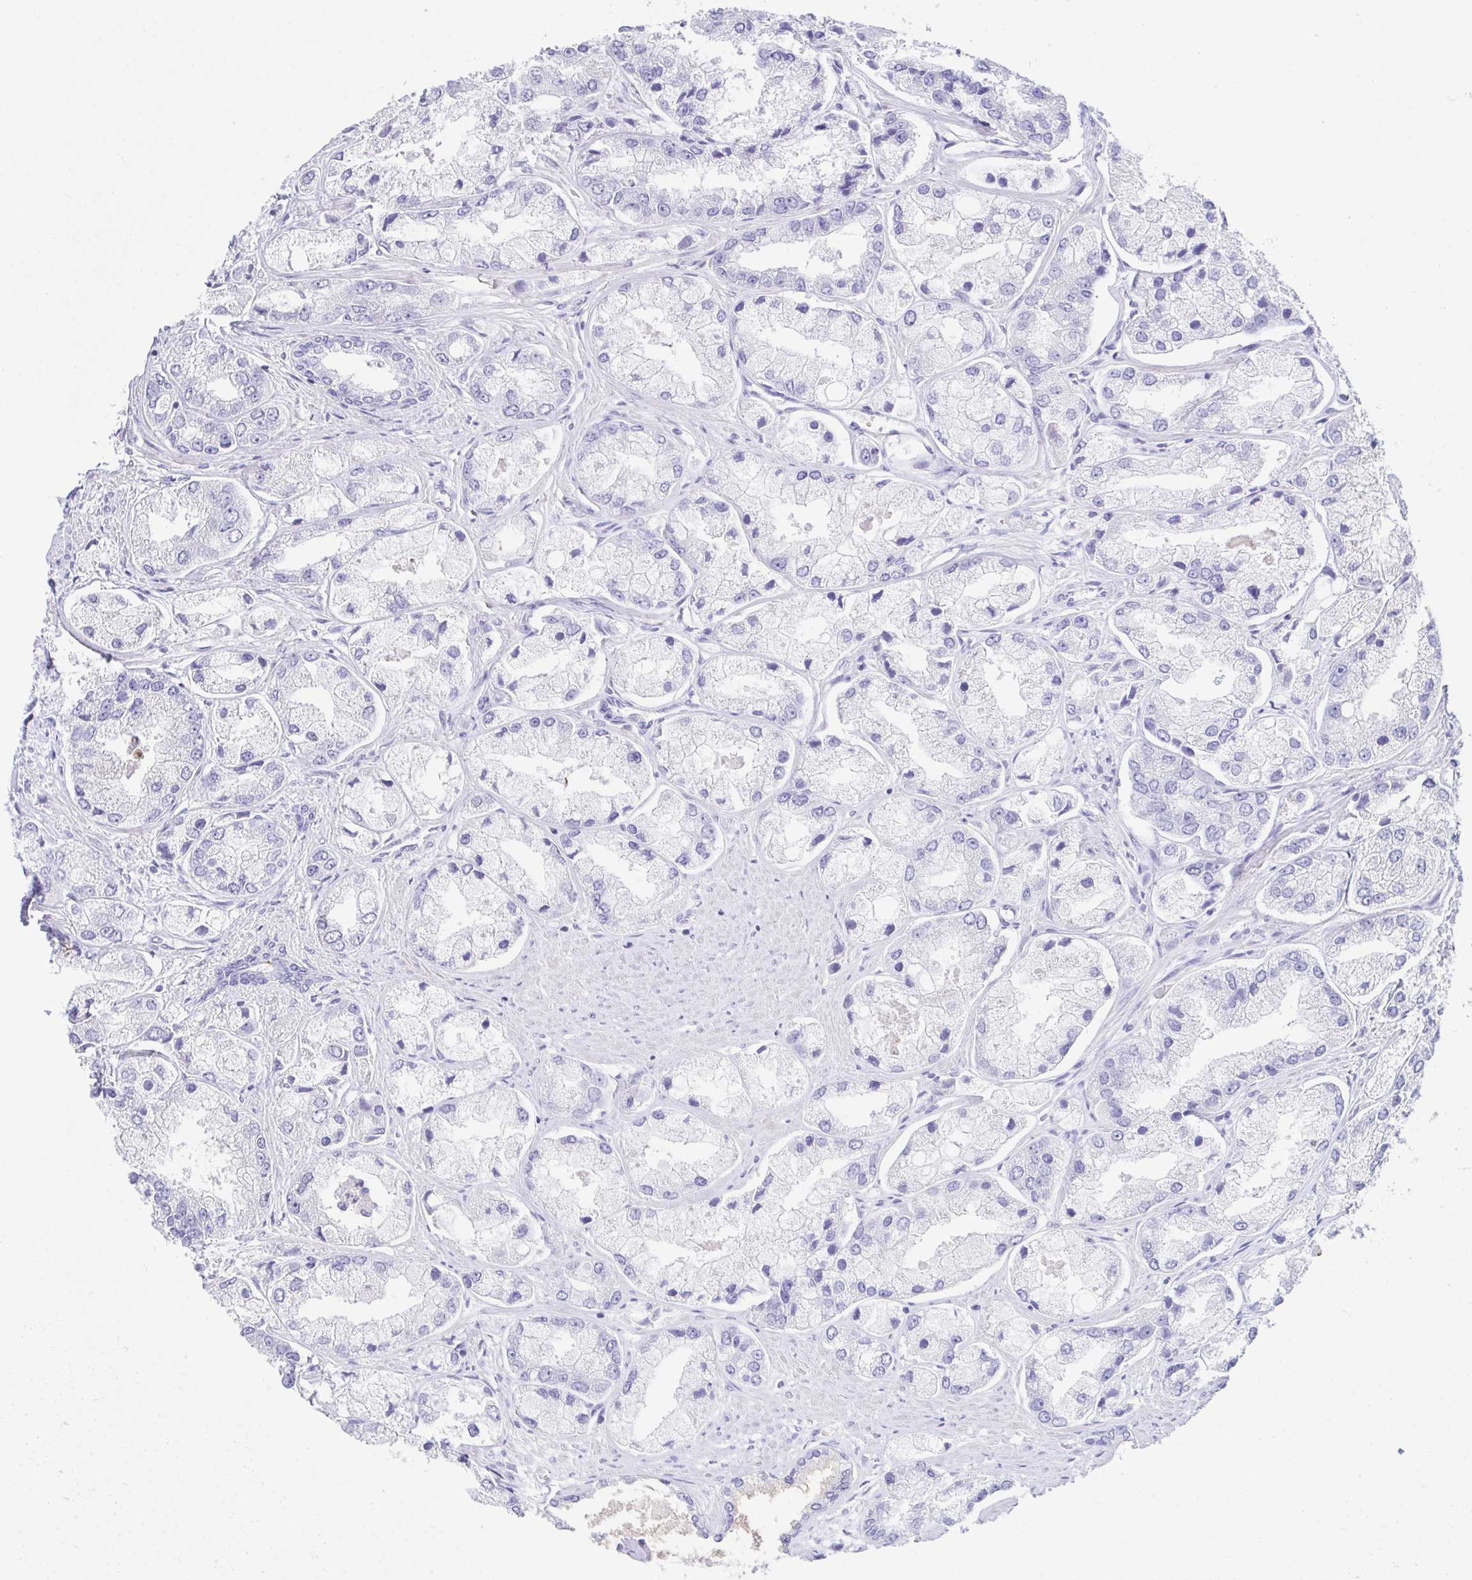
{"staining": {"intensity": "strong", "quantity": "<25%", "location": "cytoplasmic/membranous"}, "tissue": "prostate cancer", "cell_type": "Tumor cells", "image_type": "cancer", "snomed": [{"axis": "morphology", "description": "Adenocarcinoma, Low grade"}, {"axis": "topography", "description": "Prostate"}], "caption": "Human prostate cancer (adenocarcinoma (low-grade)) stained with a brown dye exhibits strong cytoplasmic/membranous positive positivity in about <25% of tumor cells.", "gene": "ARPP21", "patient": {"sex": "male", "age": 69}}